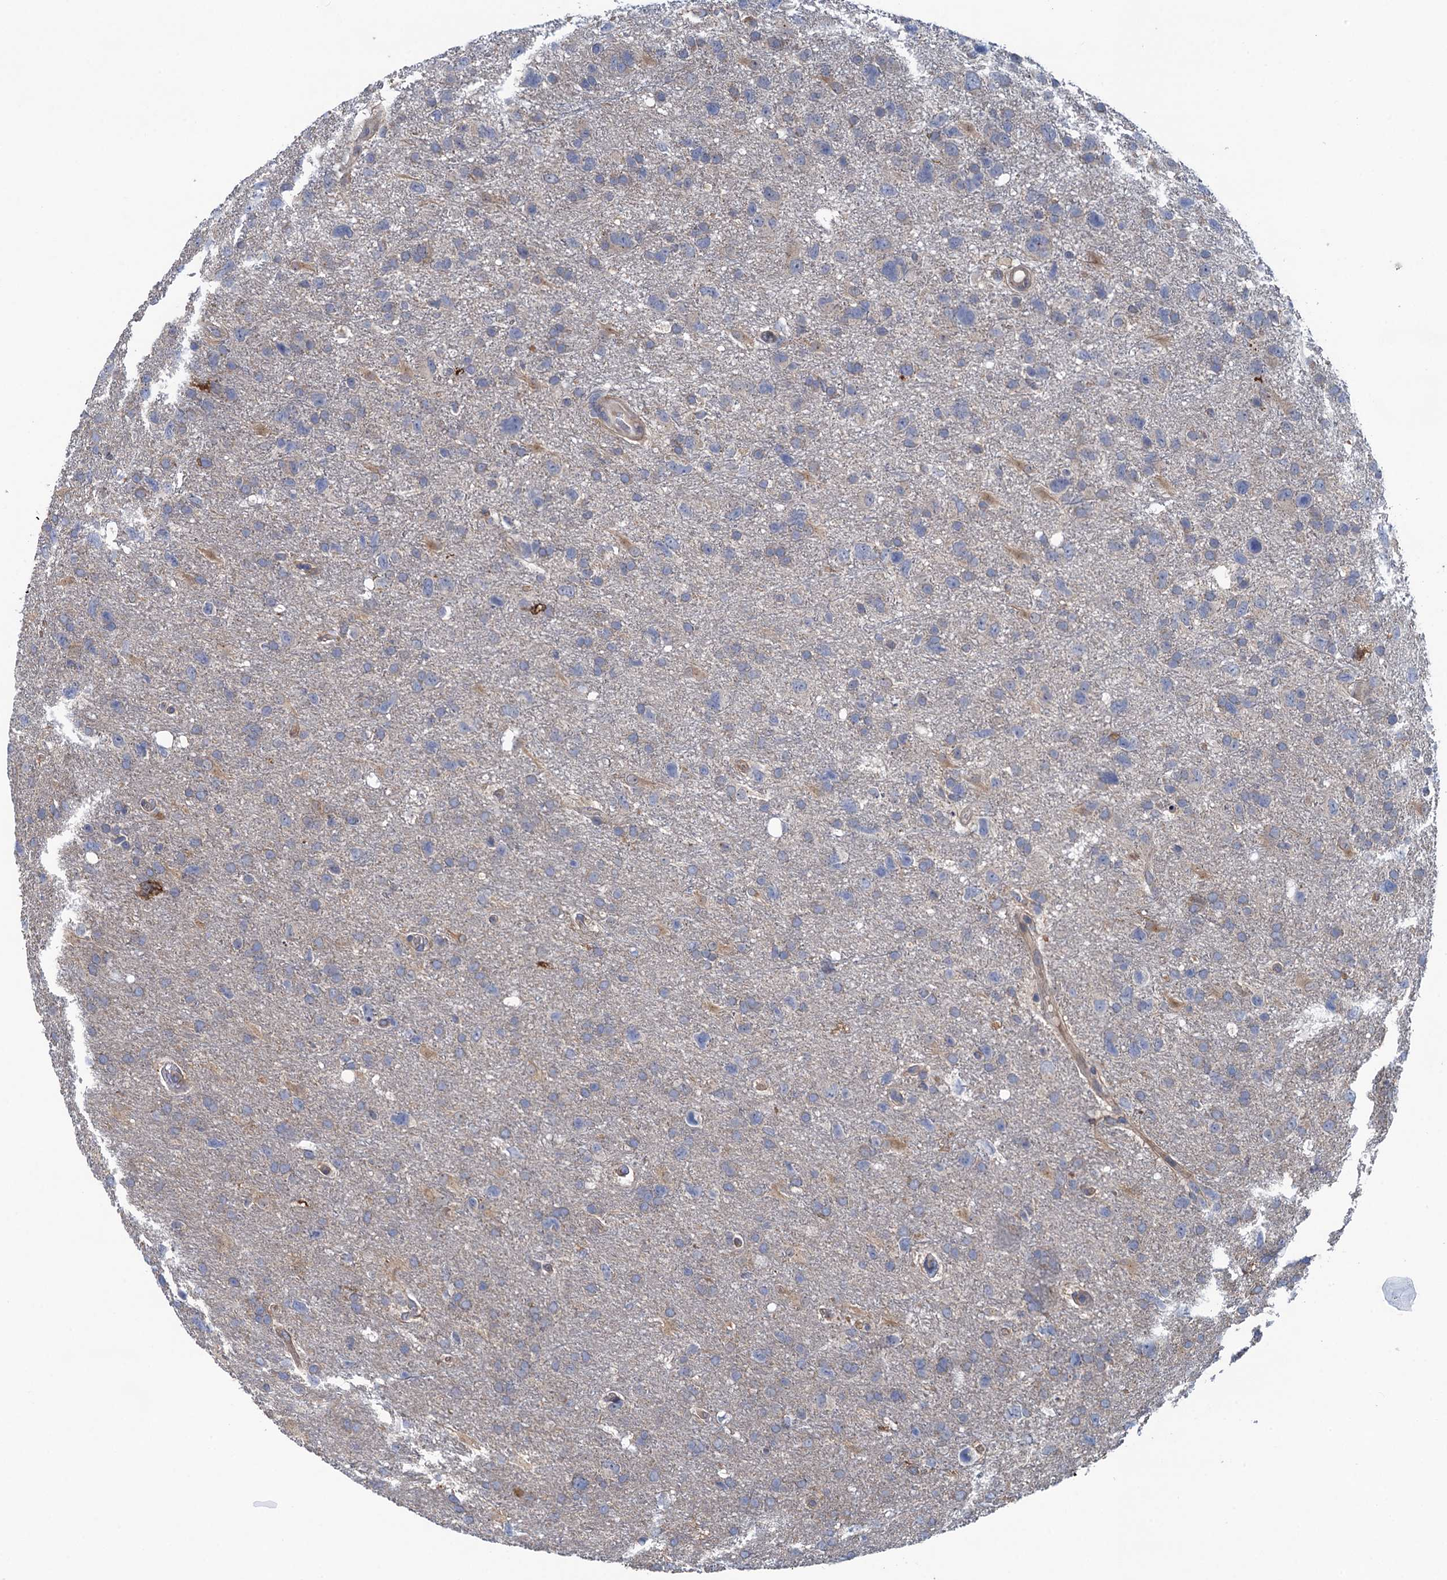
{"staining": {"intensity": "negative", "quantity": "none", "location": "none"}, "tissue": "glioma", "cell_type": "Tumor cells", "image_type": "cancer", "snomed": [{"axis": "morphology", "description": "Glioma, malignant, High grade"}, {"axis": "topography", "description": "Brain"}], "caption": "An immunohistochemistry (IHC) micrograph of malignant glioma (high-grade) is shown. There is no staining in tumor cells of malignant glioma (high-grade).", "gene": "CNTN5", "patient": {"sex": "male", "age": 61}}